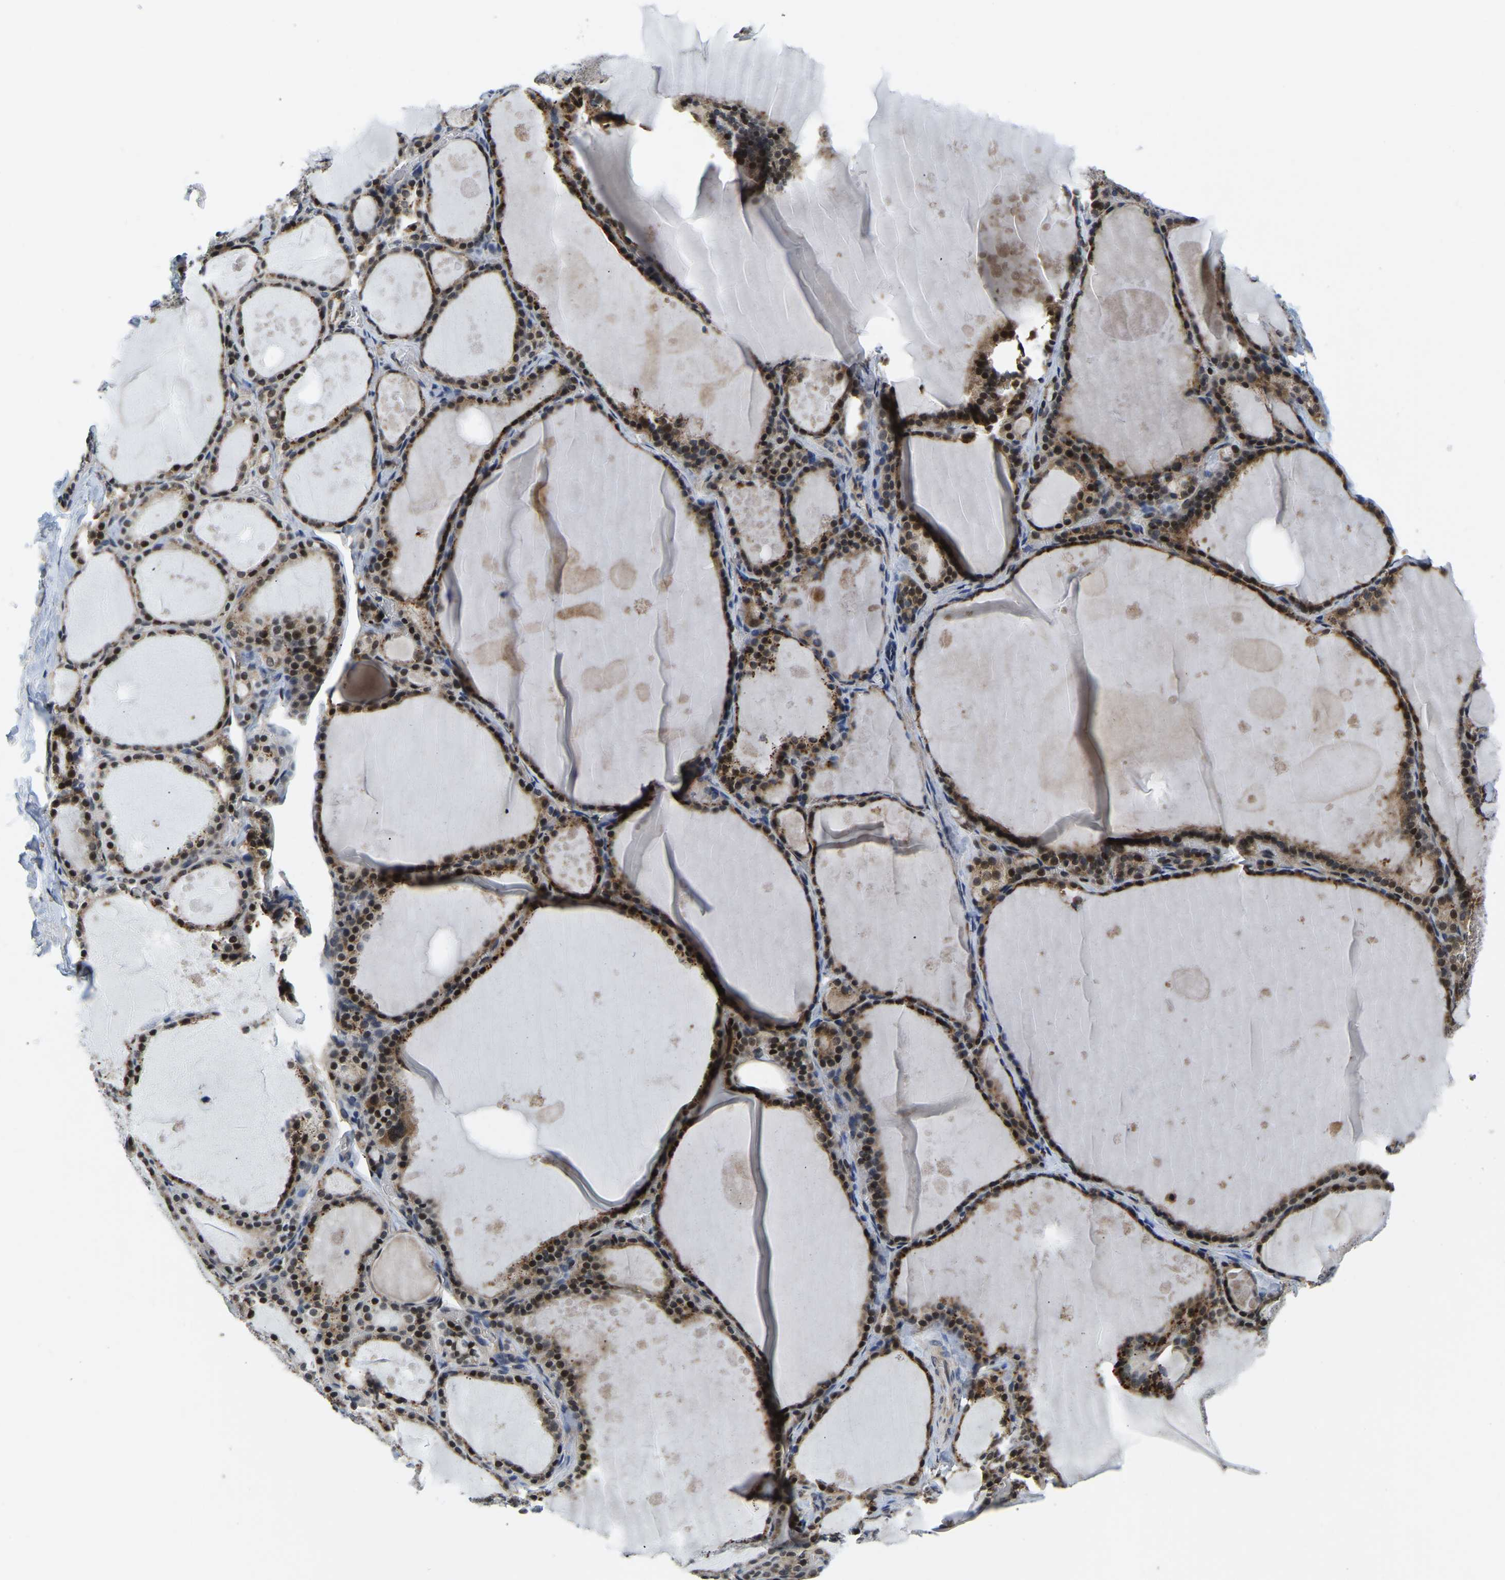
{"staining": {"intensity": "strong", "quantity": ">75%", "location": "cytoplasmic/membranous,nuclear"}, "tissue": "thyroid gland", "cell_type": "Glandular cells", "image_type": "normal", "snomed": [{"axis": "morphology", "description": "Normal tissue, NOS"}, {"axis": "topography", "description": "Thyroid gland"}], "caption": "Immunohistochemical staining of unremarkable thyroid gland exhibits >75% levels of strong cytoplasmic/membranous,nuclear protein staining in approximately >75% of glandular cells. The staining is performed using DAB brown chromogen to label protein expression. The nuclei are counter-stained blue using hematoxylin.", "gene": "DFFA", "patient": {"sex": "male", "age": 56}}